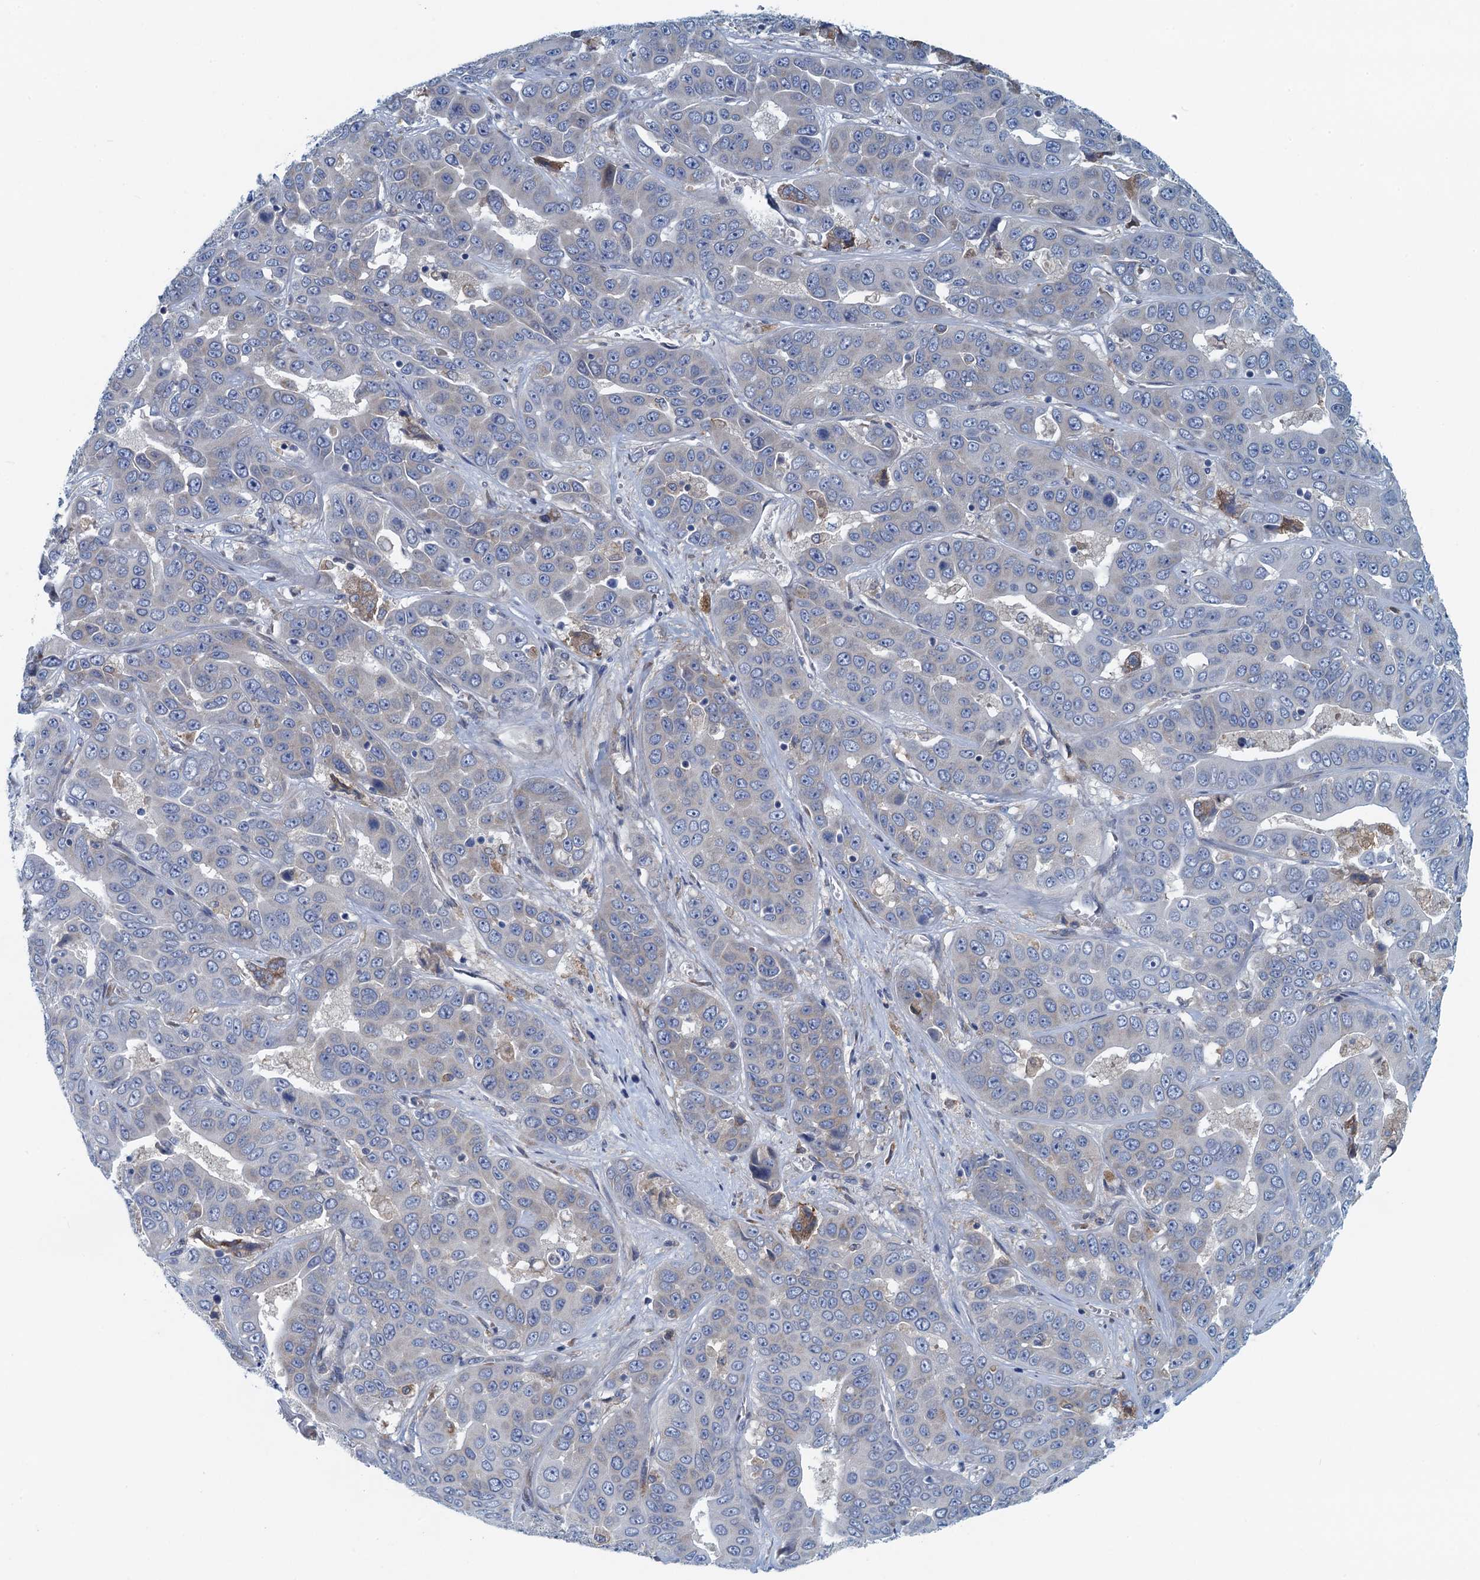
{"staining": {"intensity": "negative", "quantity": "none", "location": "none"}, "tissue": "liver cancer", "cell_type": "Tumor cells", "image_type": "cancer", "snomed": [{"axis": "morphology", "description": "Cholangiocarcinoma"}, {"axis": "topography", "description": "Liver"}], "caption": "Histopathology image shows no protein positivity in tumor cells of liver cancer (cholangiocarcinoma) tissue.", "gene": "MYDGF", "patient": {"sex": "female", "age": 52}}